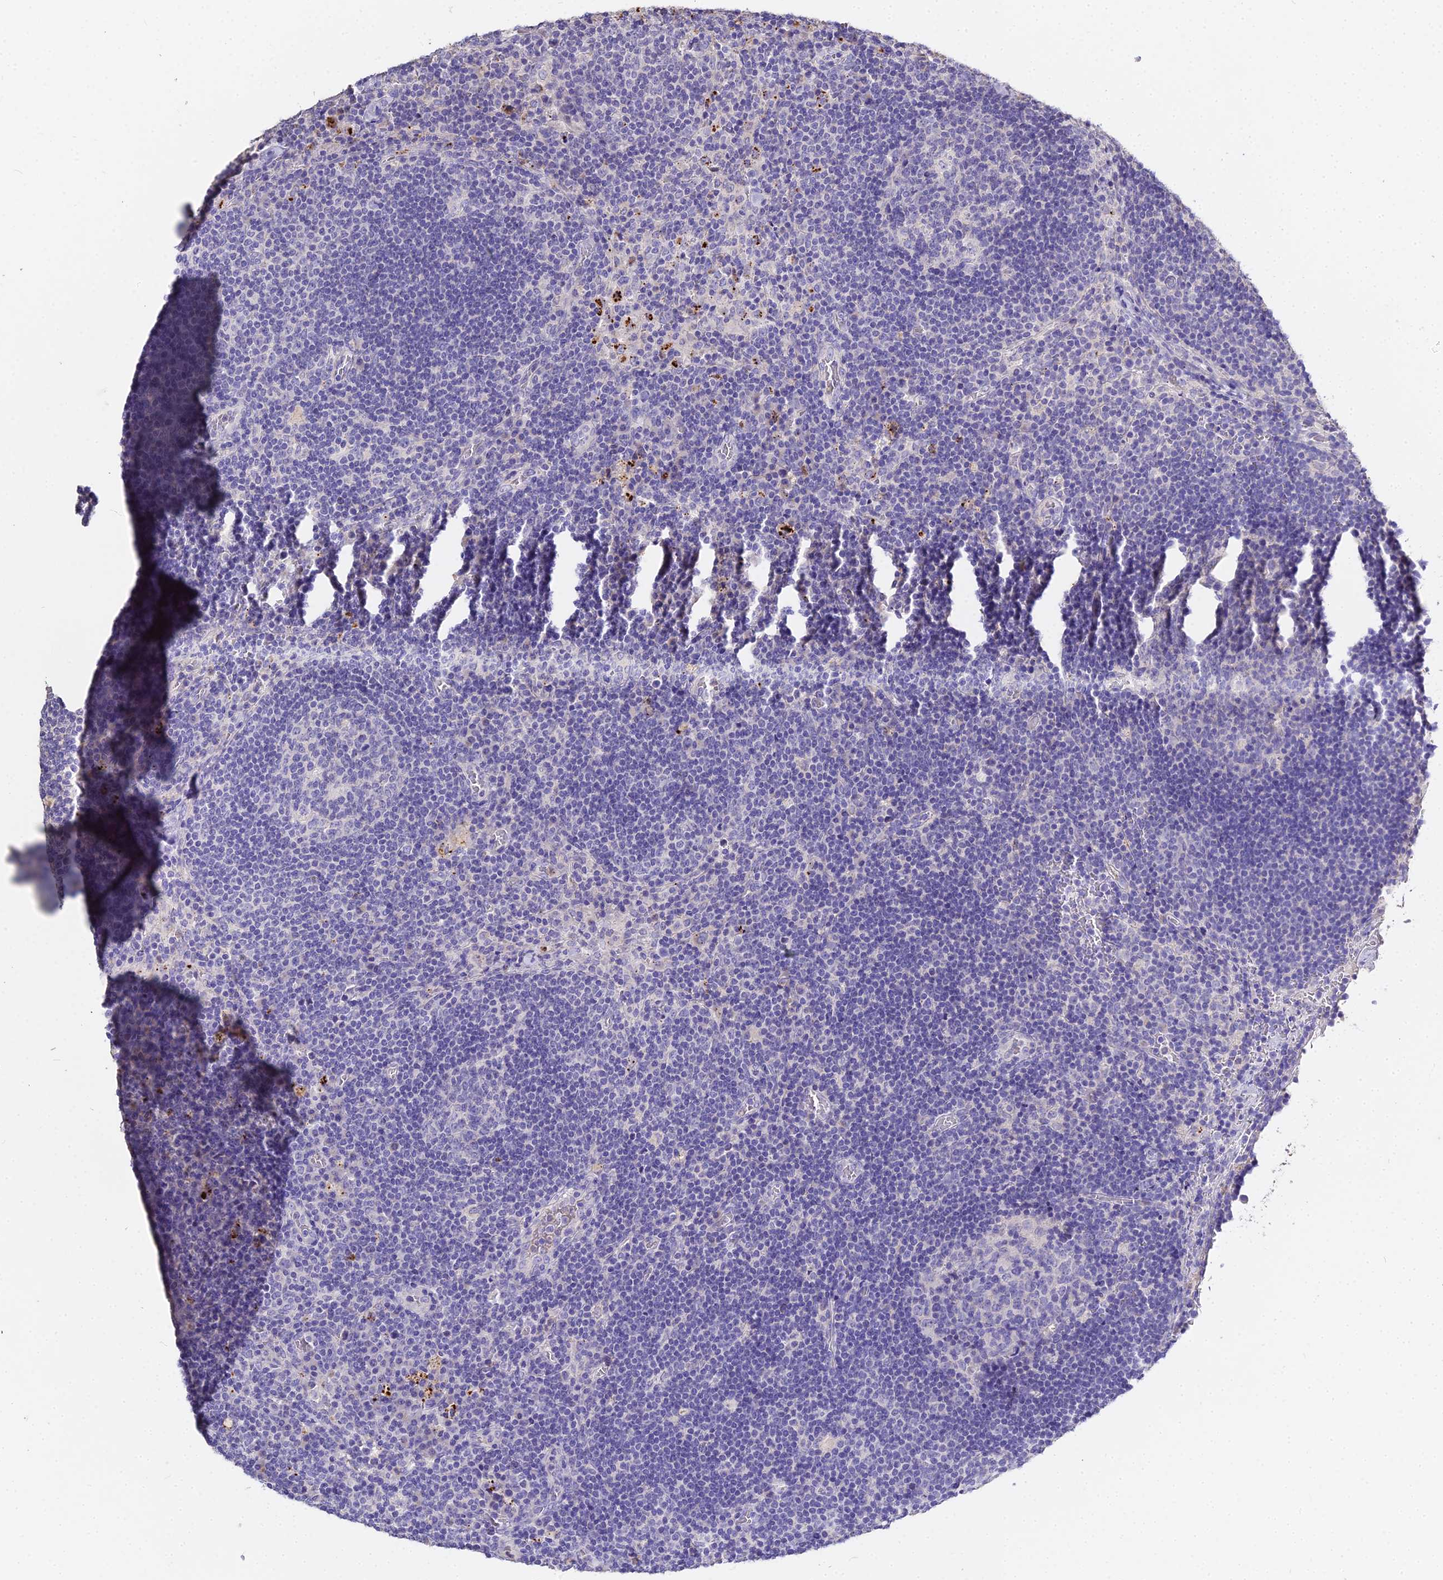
{"staining": {"intensity": "negative", "quantity": "none", "location": "none"}, "tissue": "lymph node", "cell_type": "Germinal center cells", "image_type": "normal", "snomed": [{"axis": "morphology", "description": "Normal tissue, NOS"}, {"axis": "topography", "description": "Lymph node"}], "caption": "The immunohistochemistry image has no significant expression in germinal center cells of lymph node. (DAB (3,3'-diaminobenzidine) immunohistochemistry, high magnification).", "gene": "GLYAT", "patient": {"sex": "male", "age": 58}}